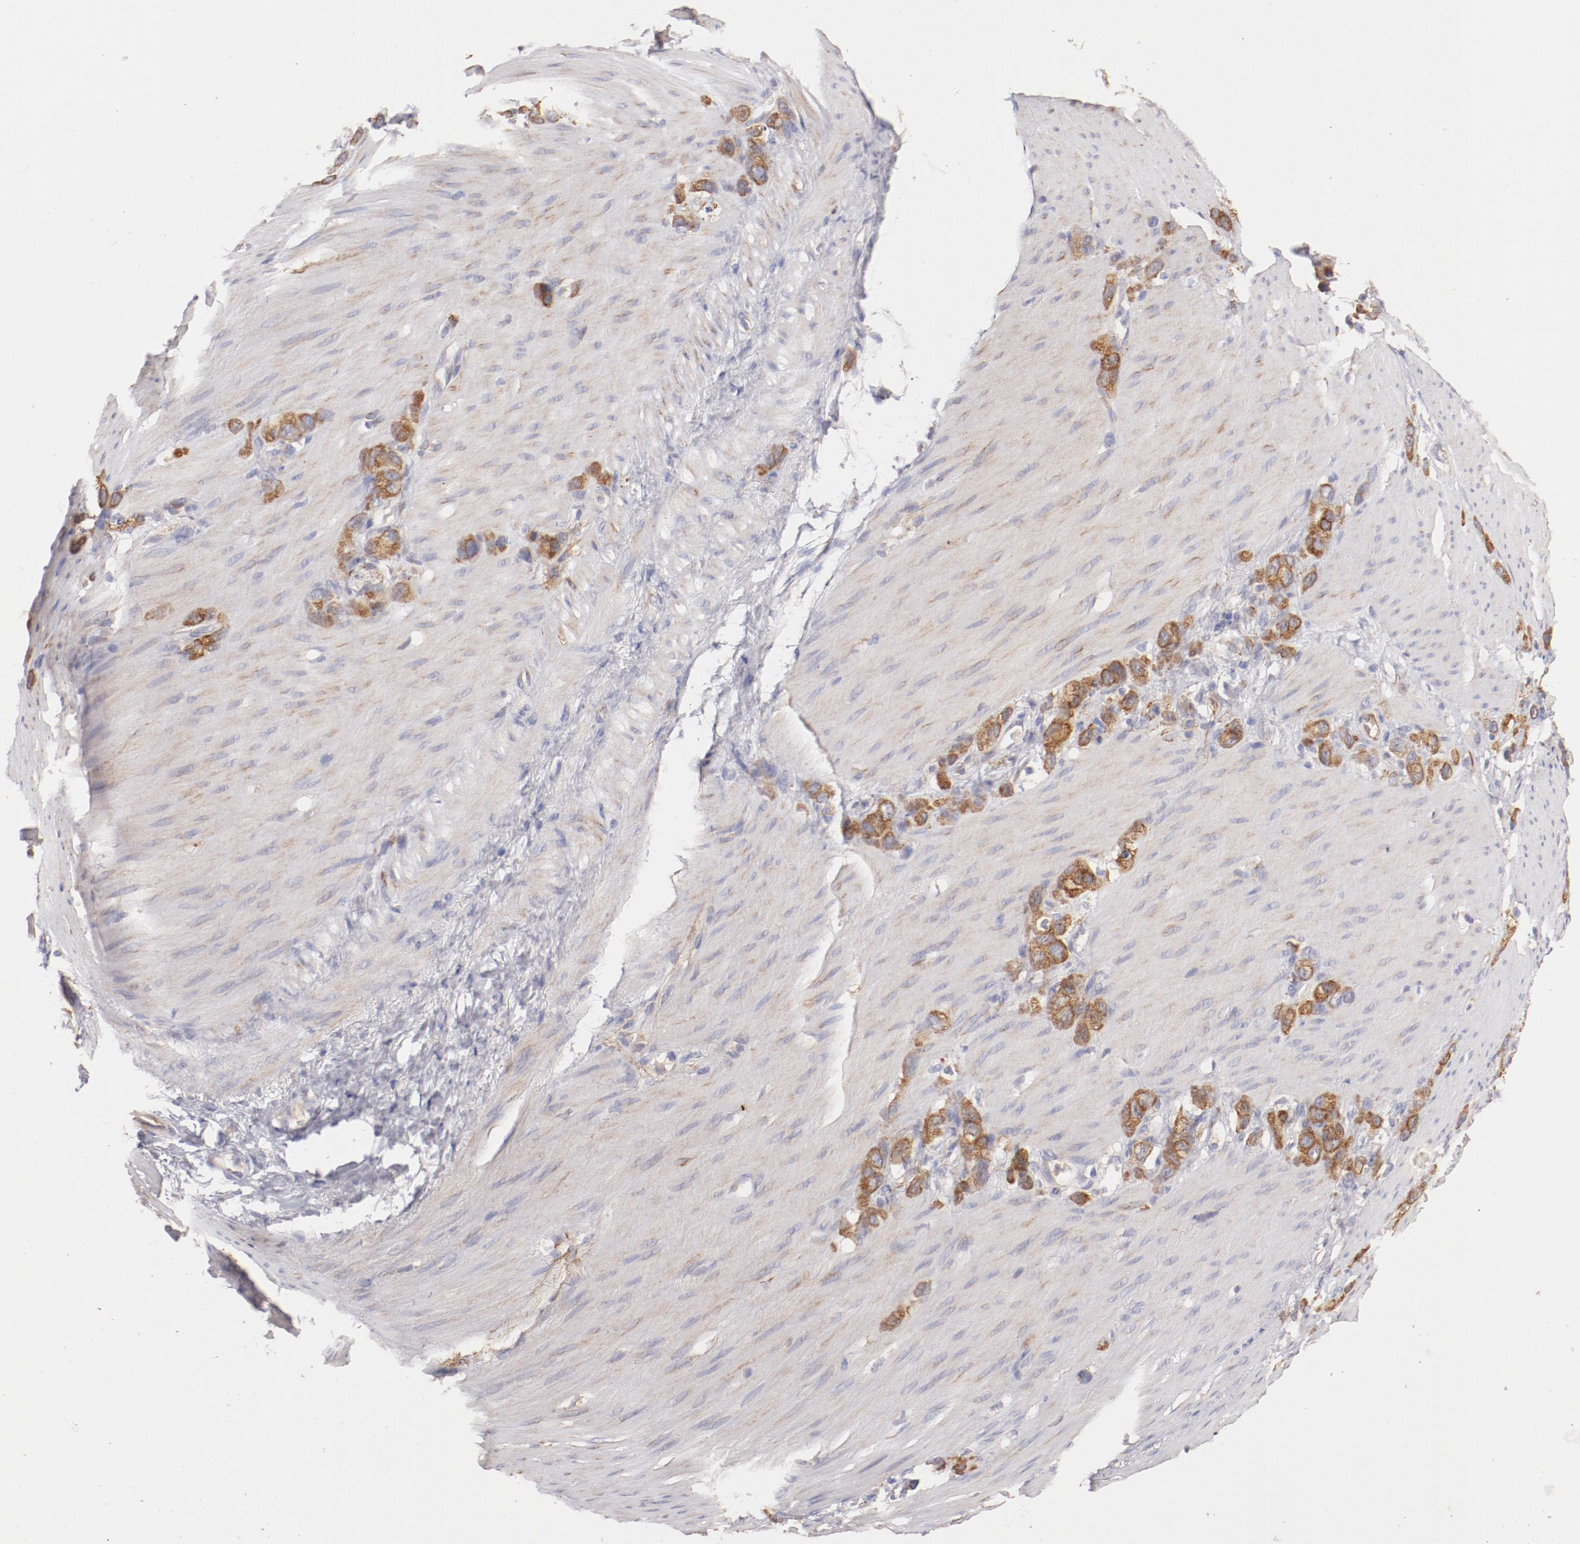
{"staining": {"intensity": "moderate", "quantity": ">75%", "location": "cytoplasmic/membranous"}, "tissue": "stomach cancer", "cell_type": "Tumor cells", "image_type": "cancer", "snomed": [{"axis": "morphology", "description": "Normal tissue, NOS"}, {"axis": "morphology", "description": "Adenocarcinoma, NOS"}, {"axis": "morphology", "description": "Adenocarcinoma, High grade"}, {"axis": "topography", "description": "Stomach, upper"}, {"axis": "topography", "description": "Stomach"}], "caption": "Immunohistochemistry of stomach cancer shows medium levels of moderate cytoplasmic/membranous positivity in about >75% of tumor cells.", "gene": "ENTPD5", "patient": {"sex": "female", "age": 65}}